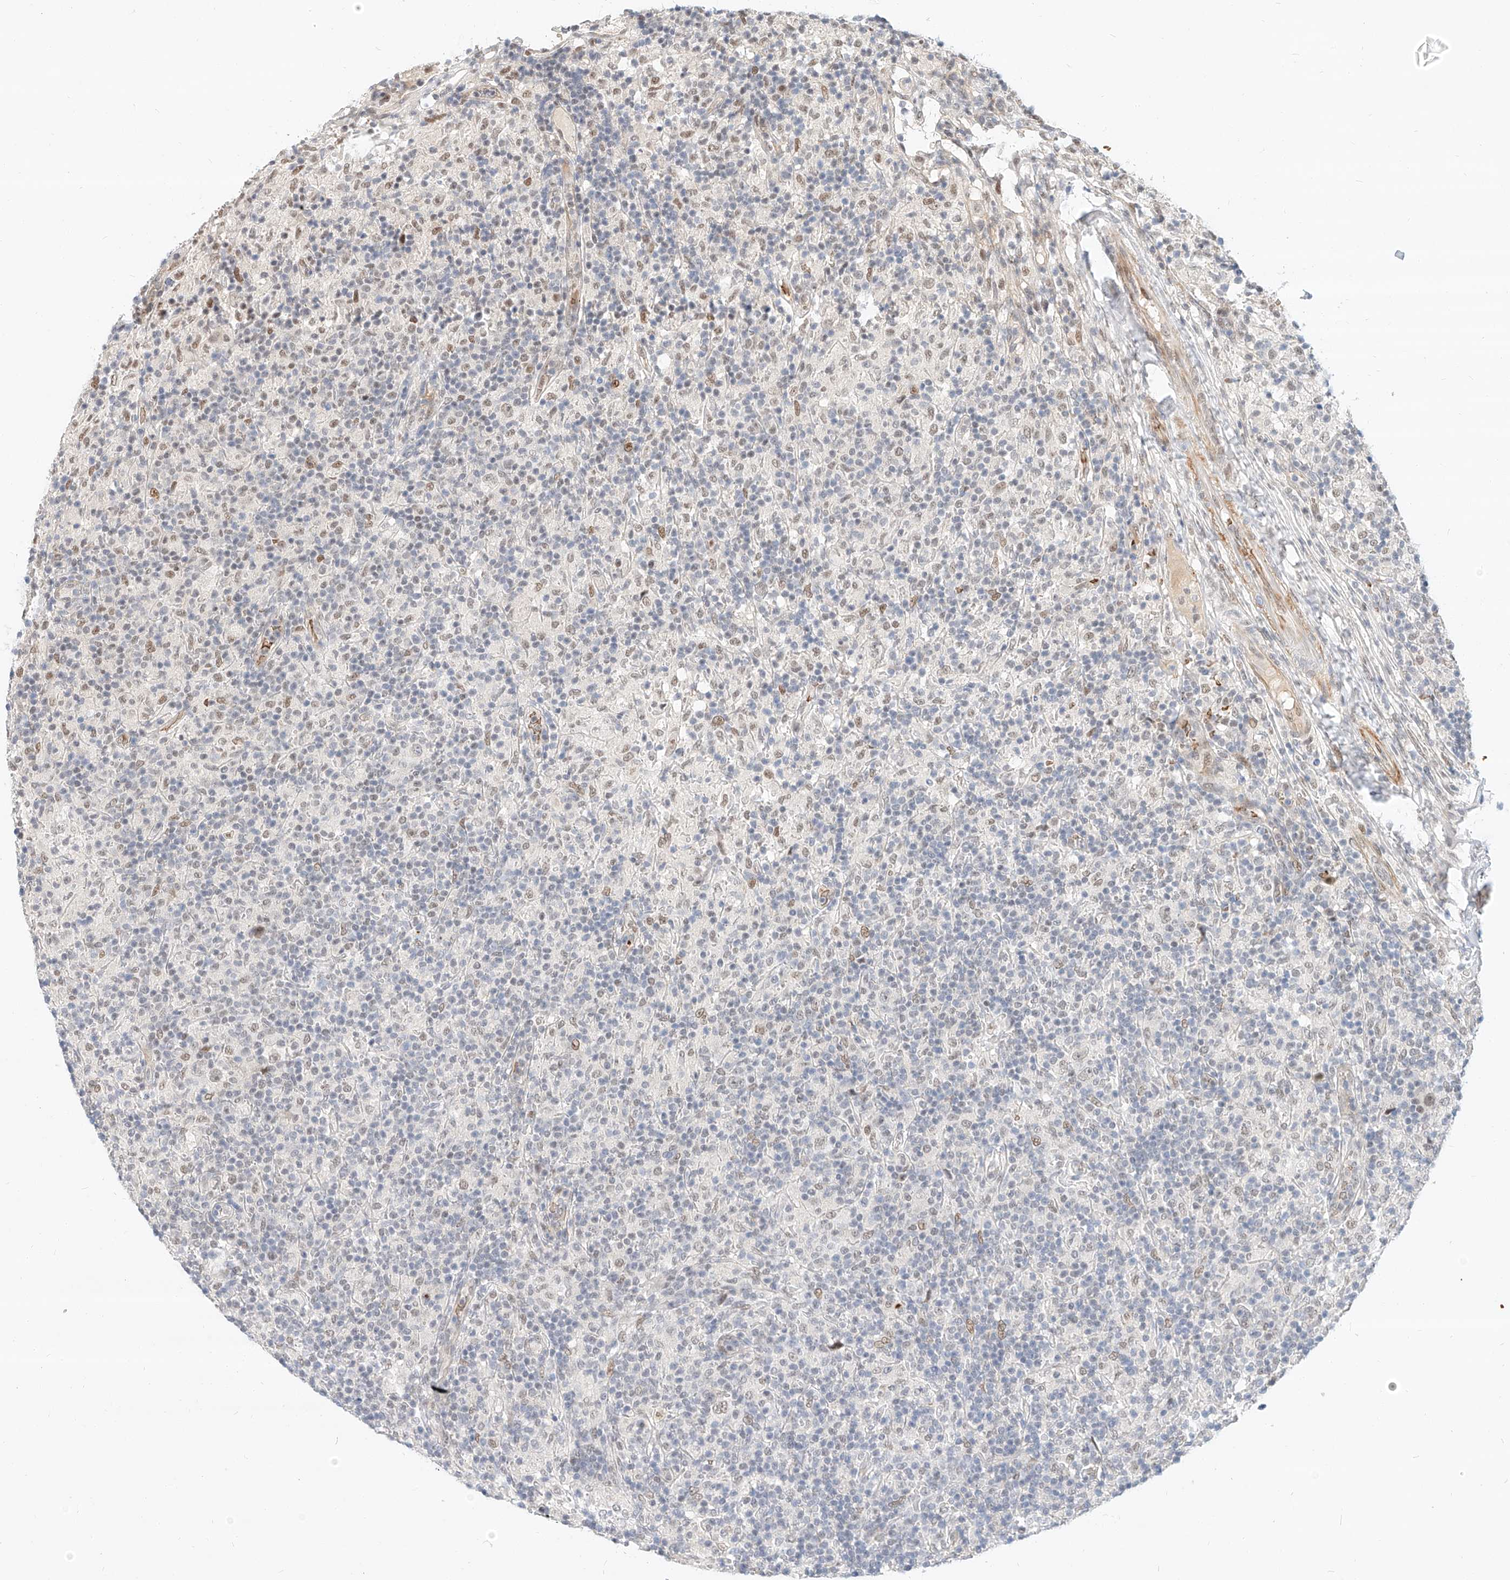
{"staining": {"intensity": "weak", "quantity": ">75%", "location": "nuclear"}, "tissue": "lymphoma", "cell_type": "Tumor cells", "image_type": "cancer", "snomed": [{"axis": "morphology", "description": "Hodgkin's disease, NOS"}, {"axis": "topography", "description": "Lymph node"}], "caption": "Immunohistochemical staining of human Hodgkin's disease shows weak nuclear protein positivity in about >75% of tumor cells.", "gene": "CBX8", "patient": {"sex": "male", "age": 70}}